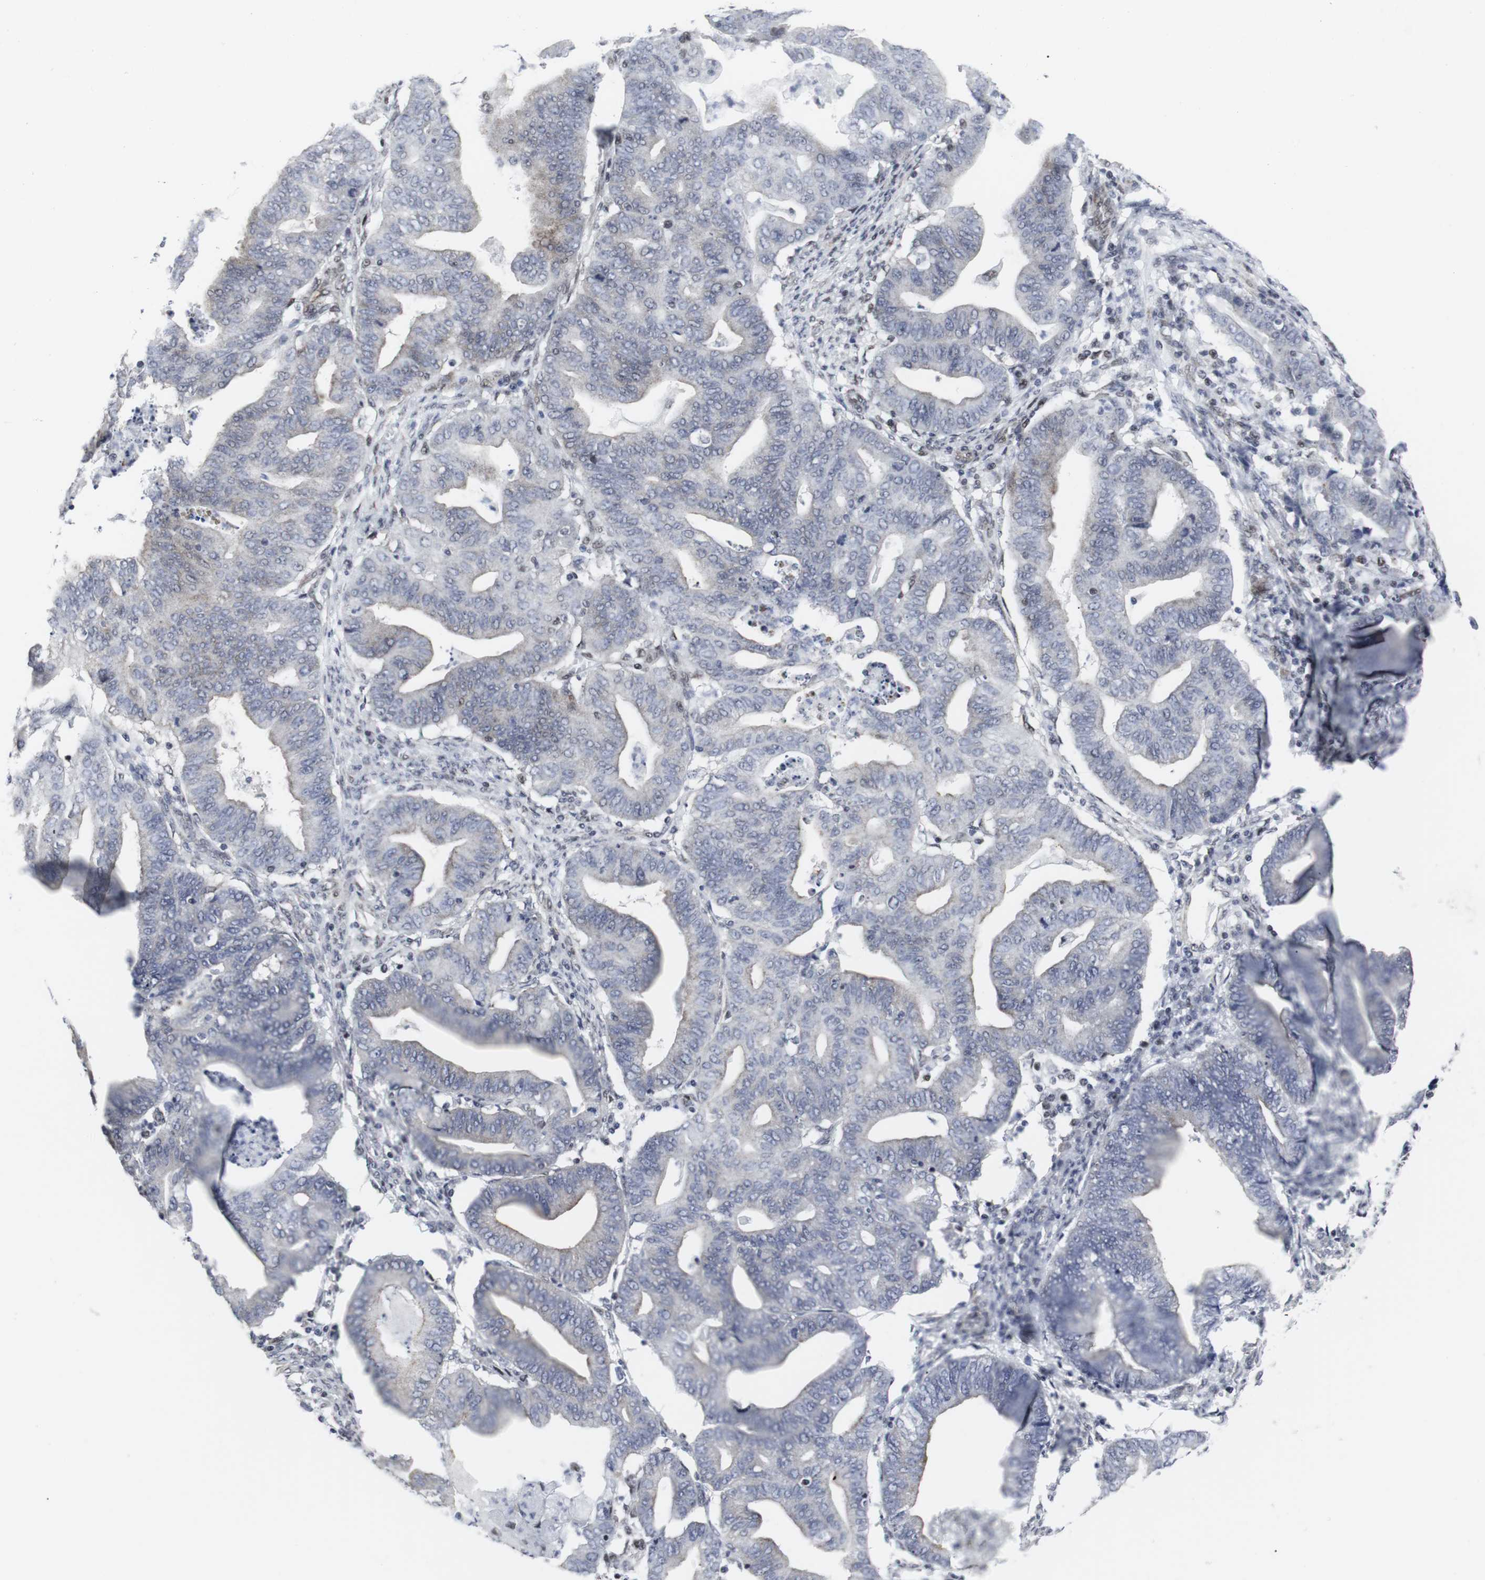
{"staining": {"intensity": "weak", "quantity": "<25%", "location": "cytoplasmic/membranous"}, "tissue": "endometrial cancer", "cell_type": "Tumor cells", "image_type": "cancer", "snomed": [{"axis": "morphology", "description": "Adenocarcinoma, NOS"}, {"axis": "topography", "description": "Endometrium"}], "caption": "Photomicrograph shows no significant protein positivity in tumor cells of endometrial adenocarcinoma.", "gene": "MLH1", "patient": {"sex": "female", "age": 79}}